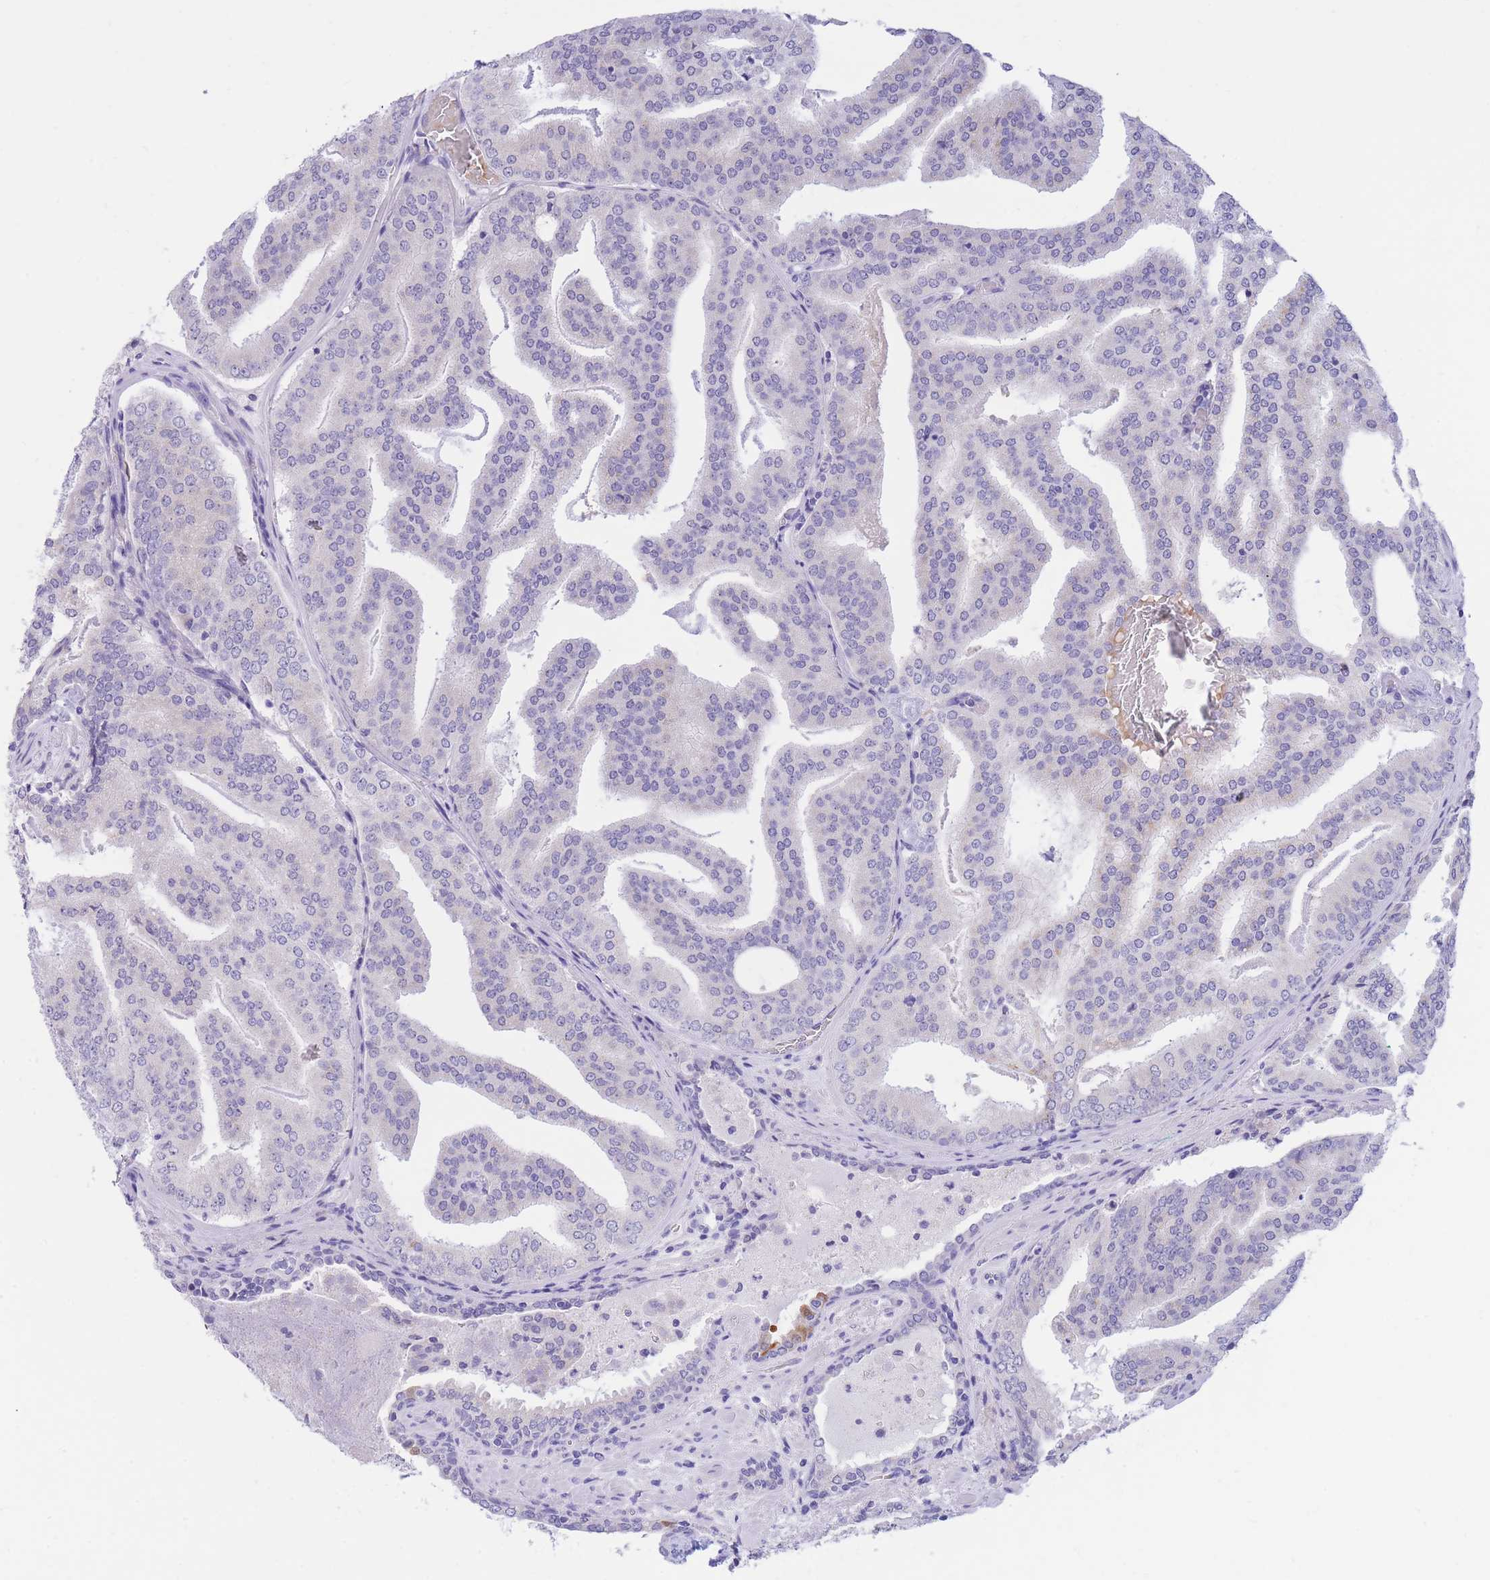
{"staining": {"intensity": "negative", "quantity": "none", "location": "none"}, "tissue": "prostate cancer", "cell_type": "Tumor cells", "image_type": "cancer", "snomed": [{"axis": "morphology", "description": "Adenocarcinoma, High grade"}, {"axis": "topography", "description": "Prostate"}], "caption": "This is an immunohistochemistry photomicrograph of human adenocarcinoma (high-grade) (prostate). There is no expression in tumor cells.", "gene": "SSUH2", "patient": {"sex": "male", "age": 68}}